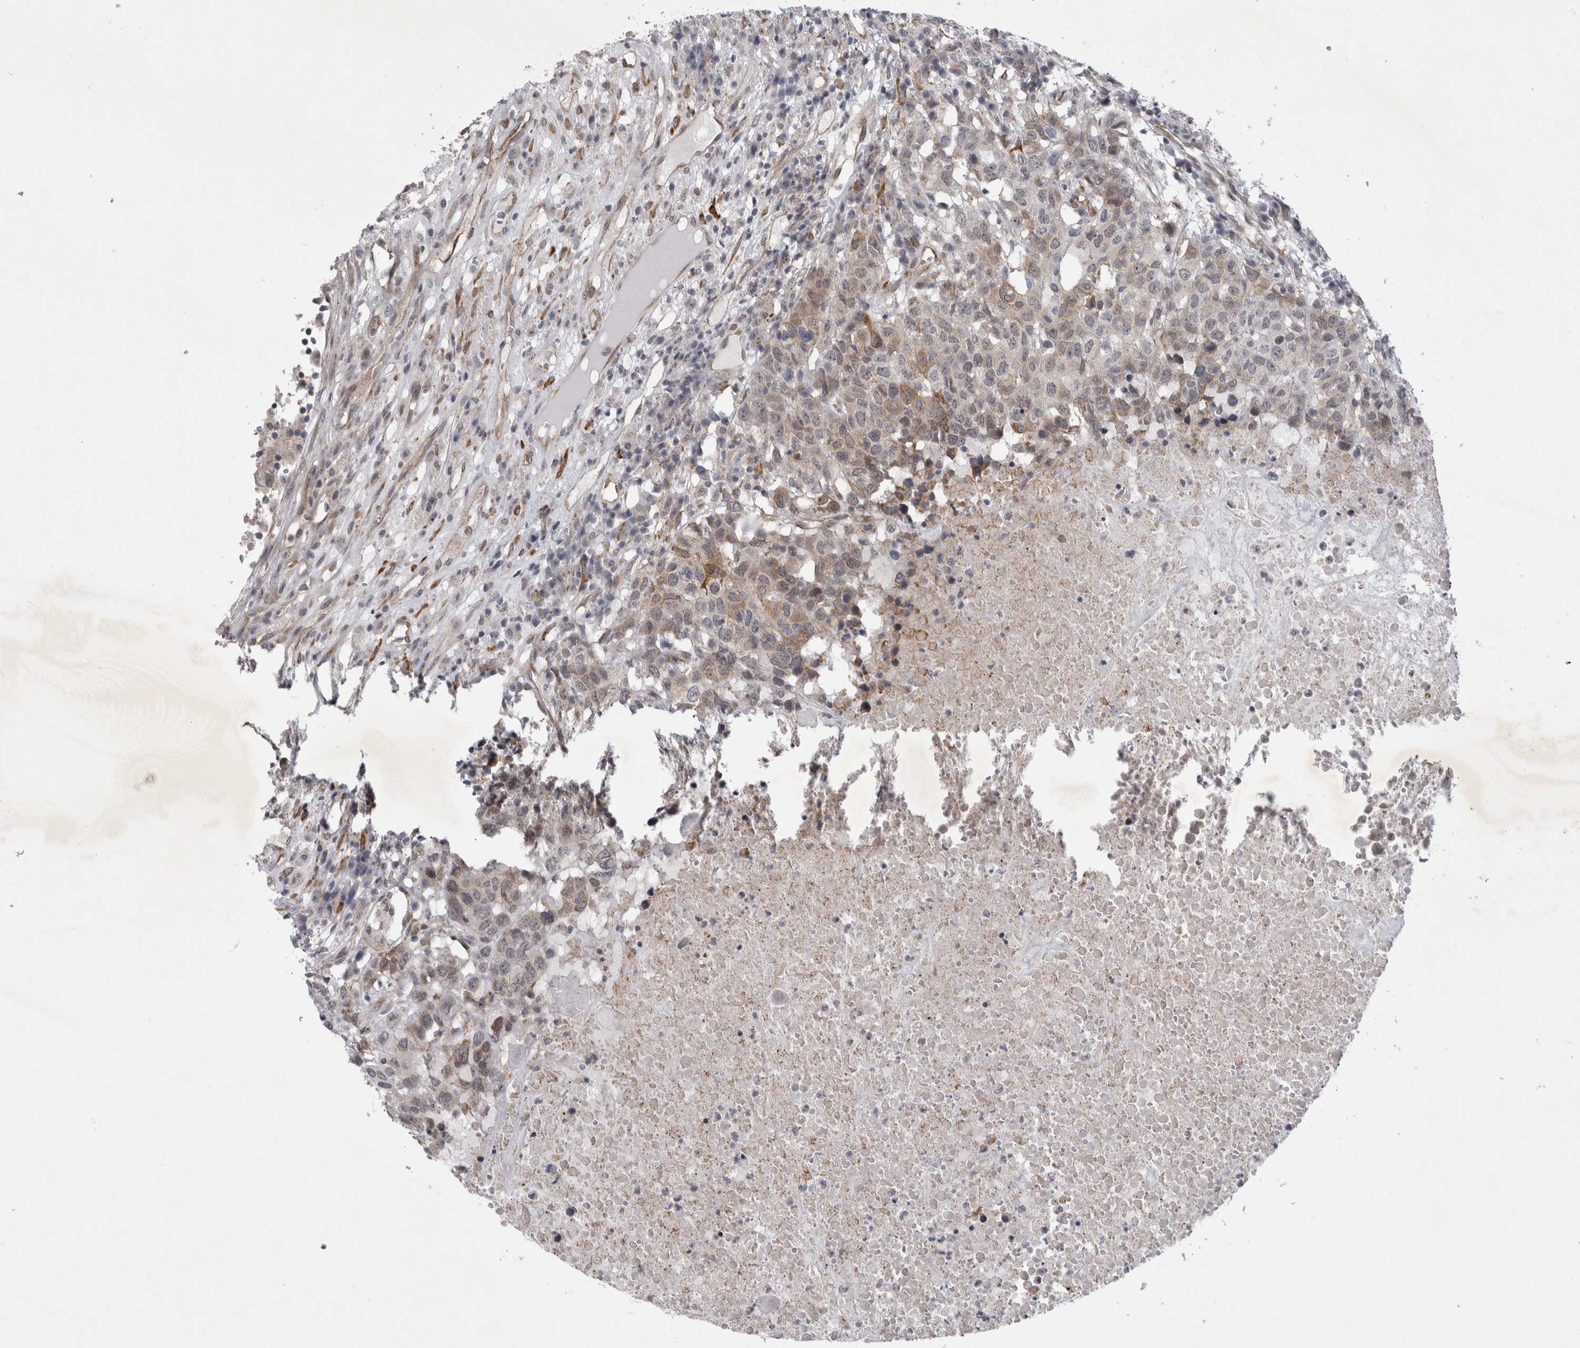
{"staining": {"intensity": "weak", "quantity": "25%-75%", "location": "cytoplasmic/membranous"}, "tissue": "head and neck cancer", "cell_type": "Tumor cells", "image_type": "cancer", "snomed": [{"axis": "morphology", "description": "Squamous cell carcinoma, NOS"}, {"axis": "topography", "description": "Head-Neck"}], "caption": "Protein staining of head and neck cancer tissue demonstrates weak cytoplasmic/membranous positivity in about 25%-75% of tumor cells.", "gene": "PARP11", "patient": {"sex": "male", "age": 66}}